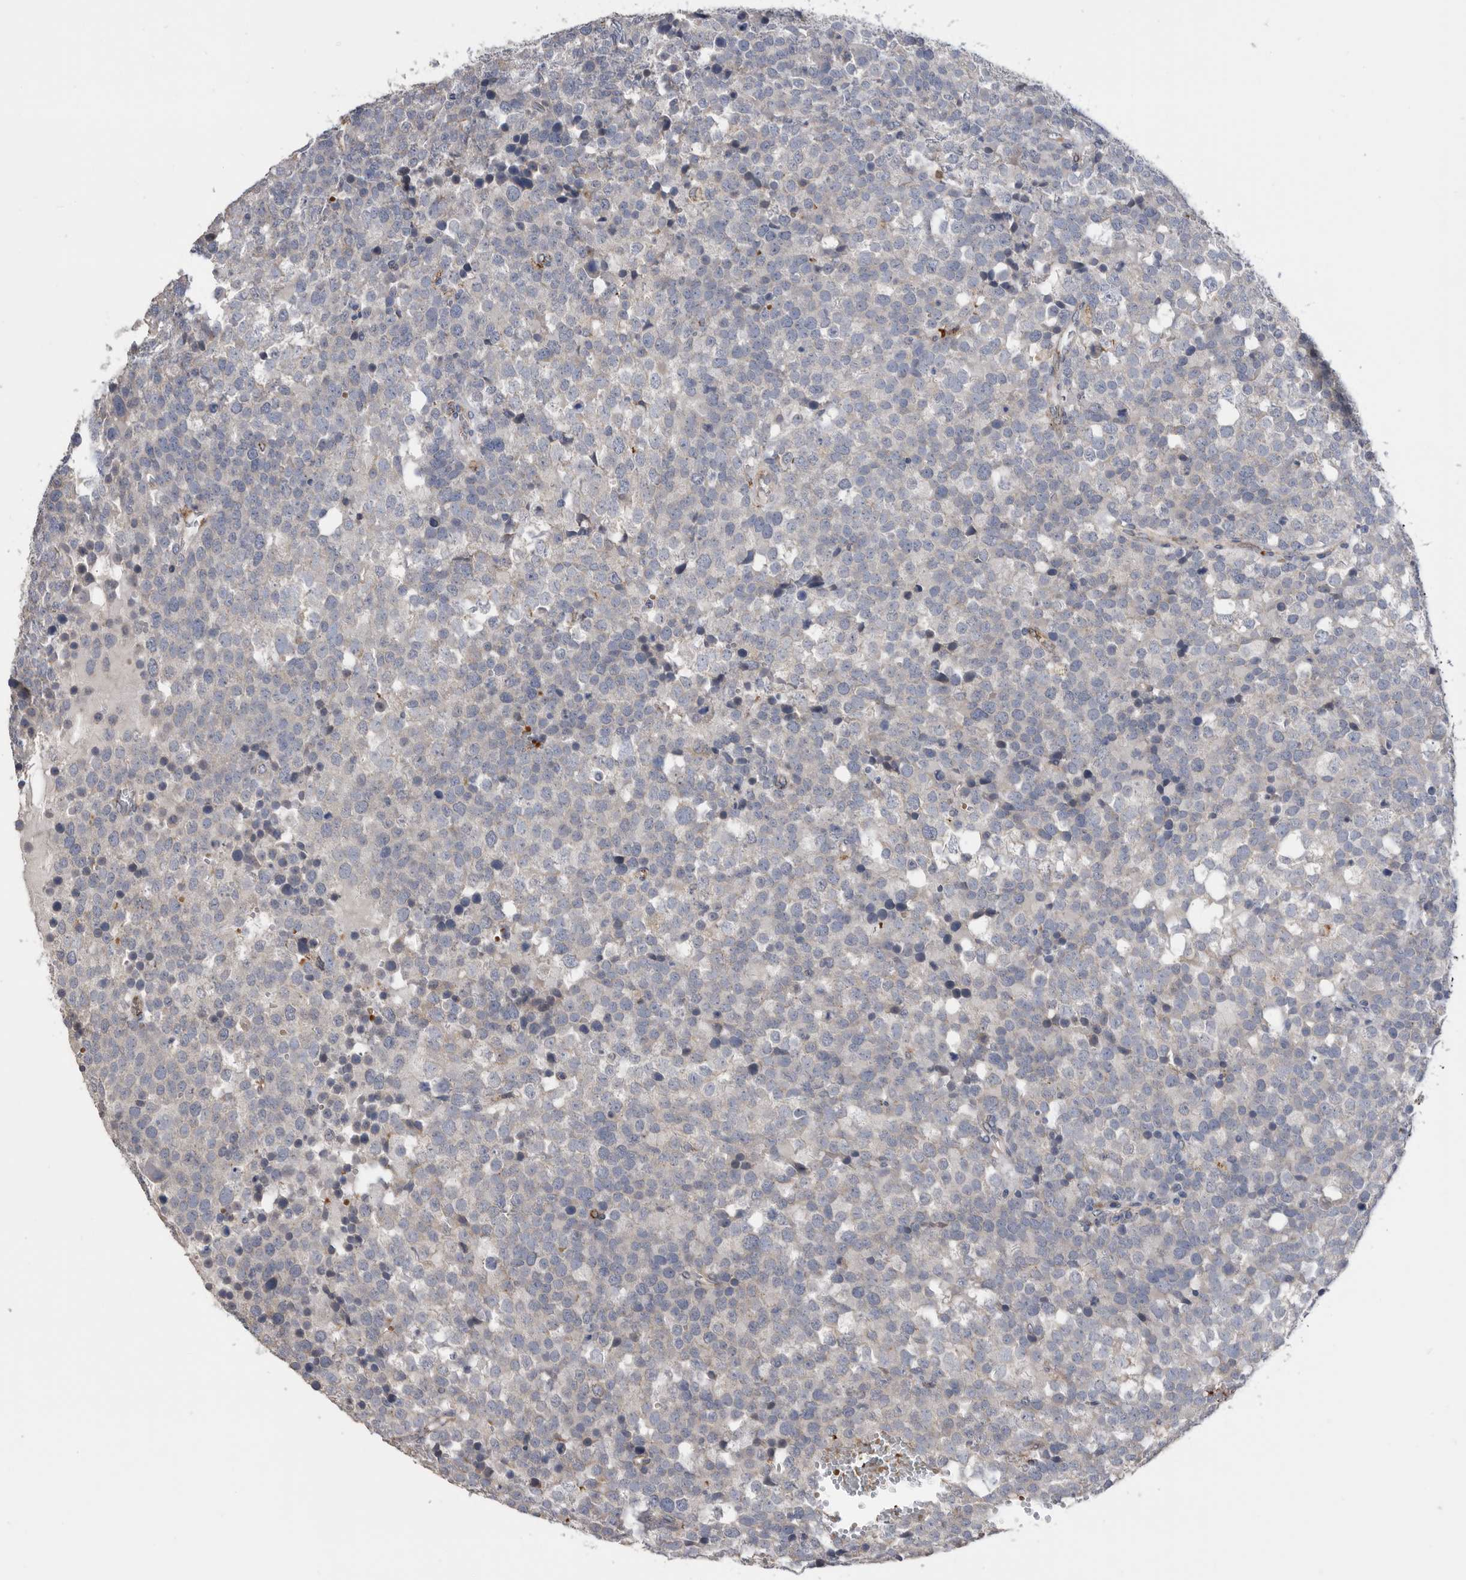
{"staining": {"intensity": "negative", "quantity": "none", "location": "none"}, "tissue": "testis cancer", "cell_type": "Tumor cells", "image_type": "cancer", "snomed": [{"axis": "morphology", "description": "Seminoma, NOS"}, {"axis": "topography", "description": "Testis"}], "caption": "Immunohistochemistry (IHC) image of human testis seminoma stained for a protein (brown), which exhibits no positivity in tumor cells.", "gene": "CRISPLD2", "patient": {"sex": "male", "age": 71}}